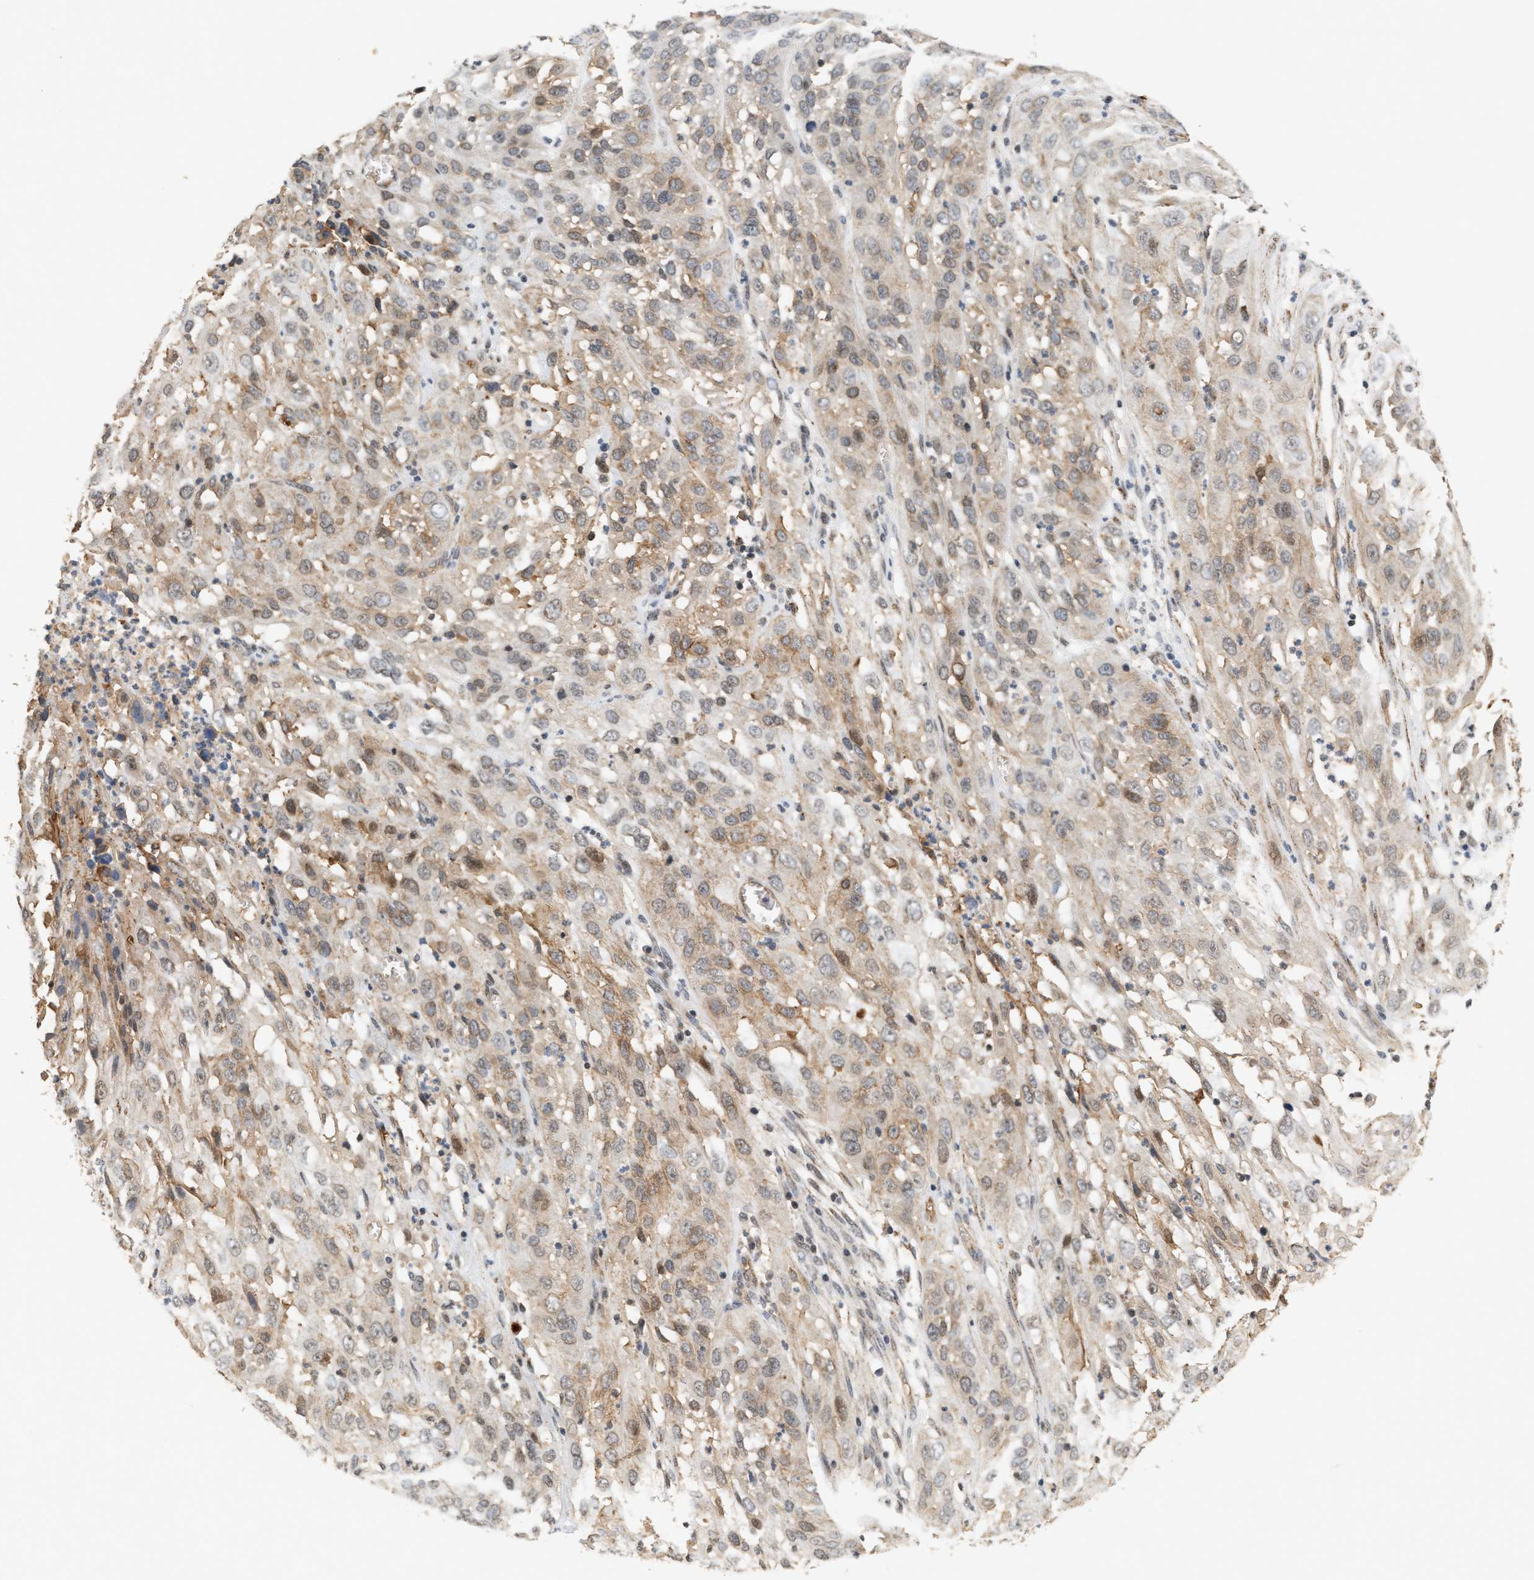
{"staining": {"intensity": "moderate", "quantity": "25%-75%", "location": "cytoplasmic/membranous,nuclear"}, "tissue": "cervical cancer", "cell_type": "Tumor cells", "image_type": "cancer", "snomed": [{"axis": "morphology", "description": "Squamous cell carcinoma, NOS"}, {"axis": "topography", "description": "Cervix"}], "caption": "This photomicrograph demonstrates IHC staining of human cervical cancer (squamous cell carcinoma), with medium moderate cytoplasmic/membranous and nuclear staining in approximately 25%-75% of tumor cells.", "gene": "PLXND1", "patient": {"sex": "female", "age": 32}}